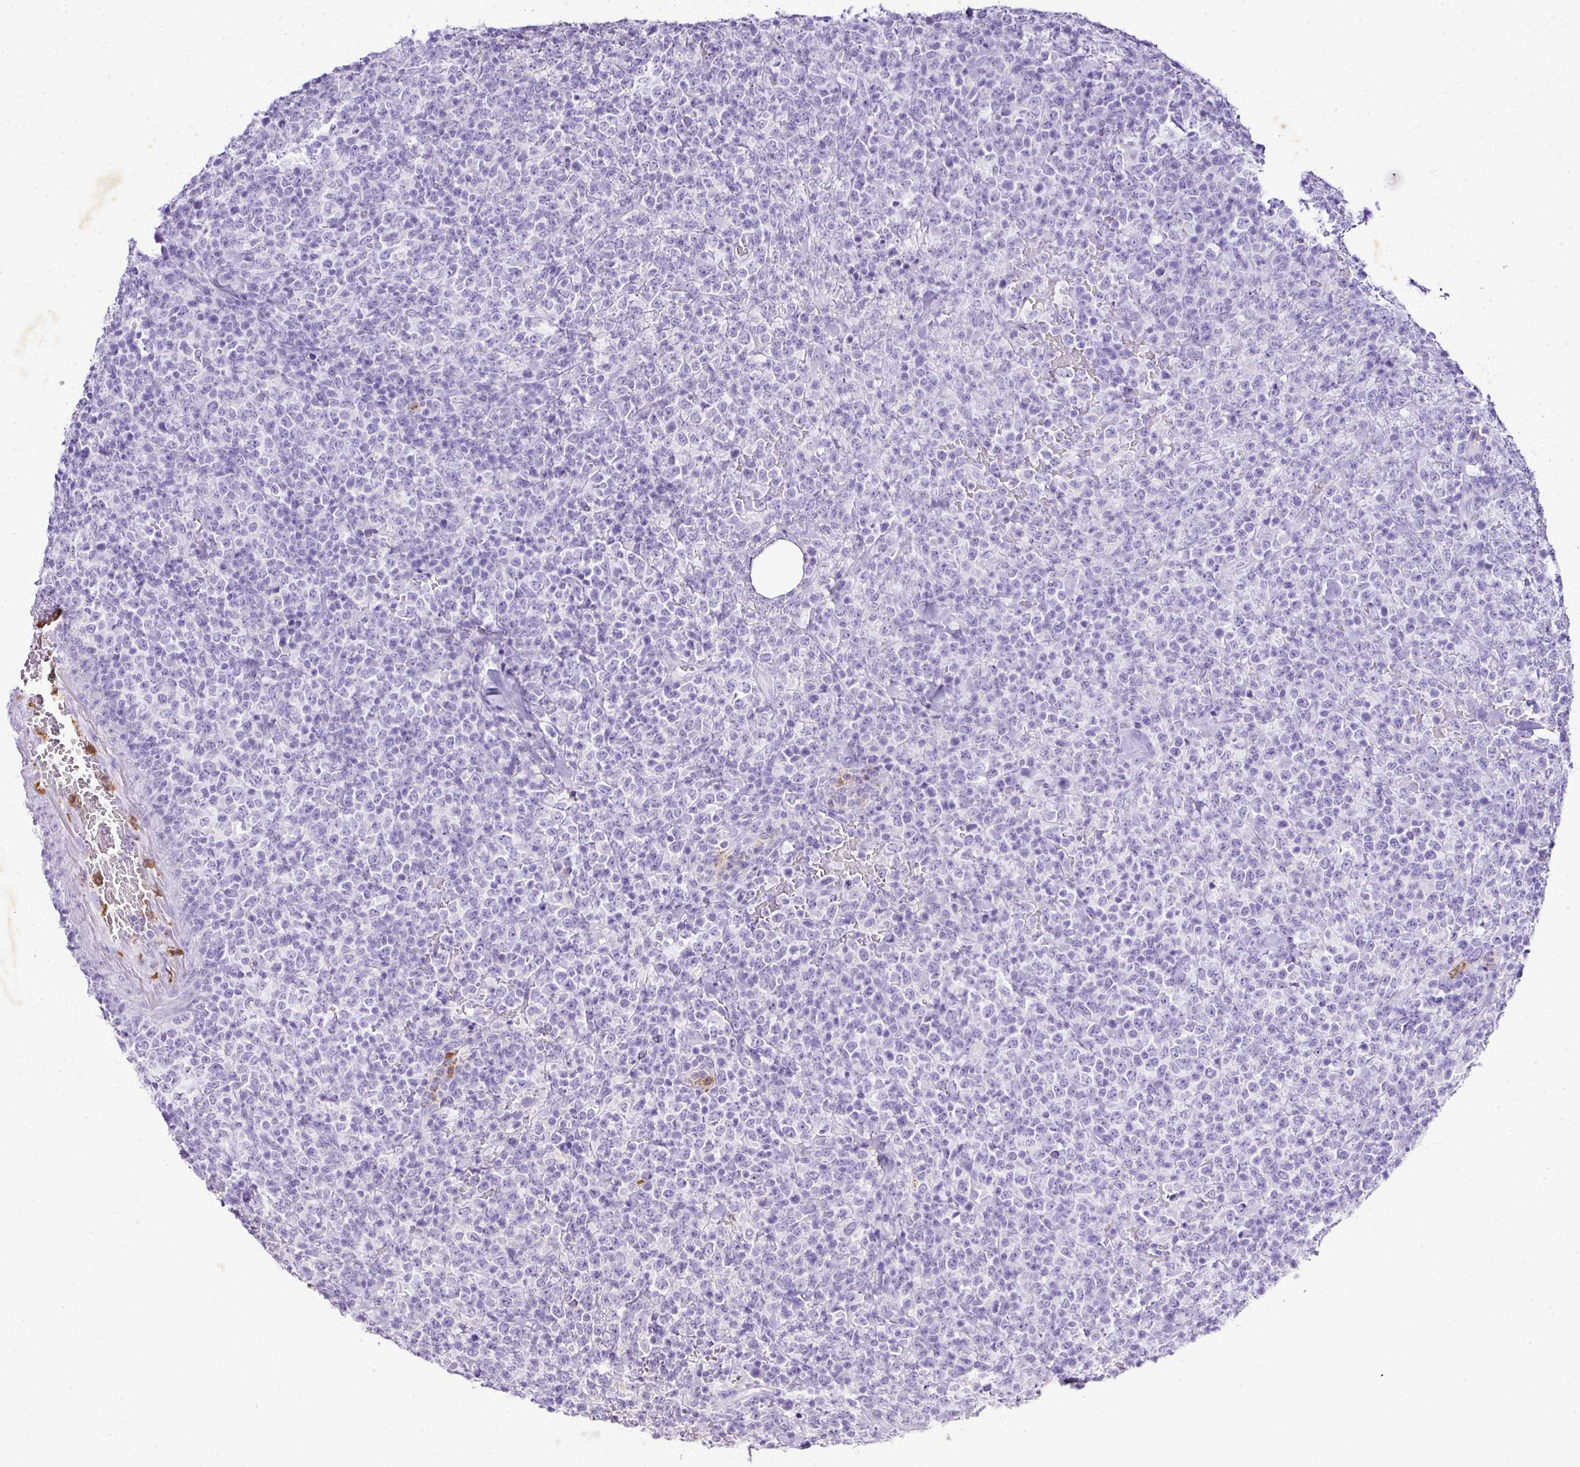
{"staining": {"intensity": "negative", "quantity": "none", "location": "none"}, "tissue": "lymphoma", "cell_type": "Tumor cells", "image_type": "cancer", "snomed": [{"axis": "morphology", "description": "Malignant lymphoma, non-Hodgkin's type, High grade"}, {"axis": "topography", "description": "Colon"}], "caption": "Tumor cells show no significant protein positivity in malignant lymphoma, non-Hodgkin's type (high-grade).", "gene": "KCNJ11", "patient": {"sex": "female", "age": 53}}